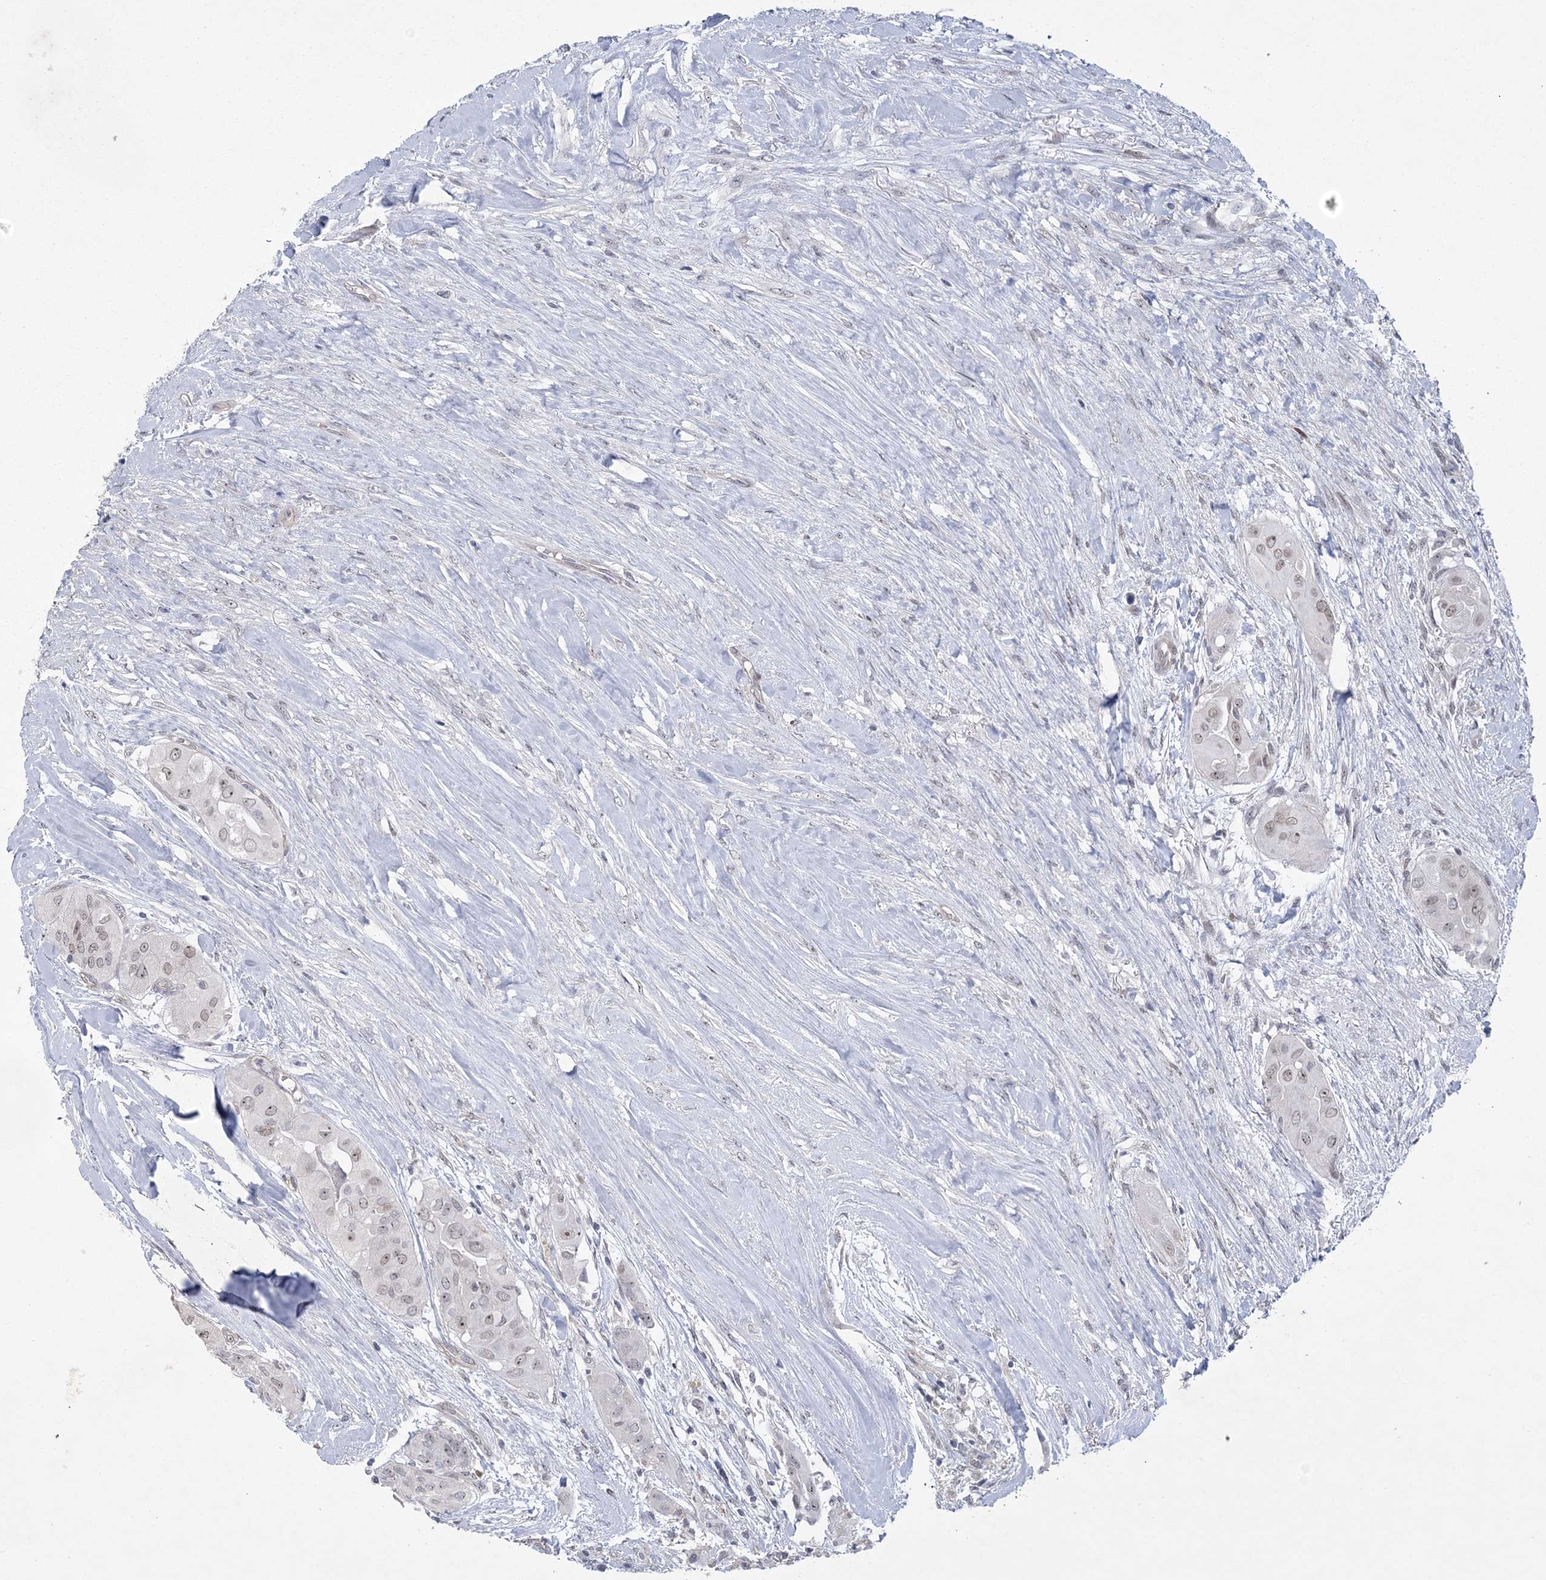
{"staining": {"intensity": "weak", "quantity": ">75%", "location": "nuclear"}, "tissue": "thyroid cancer", "cell_type": "Tumor cells", "image_type": "cancer", "snomed": [{"axis": "morphology", "description": "Papillary adenocarcinoma, NOS"}, {"axis": "topography", "description": "Thyroid gland"}], "caption": "Protein expression analysis of human papillary adenocarcinoma (thyroid) reveals weak nuclear staining in approximately >75% of tumor cells. (Stains: DAB (3,3'-diaminobenzidine) in brown, nuclei in blue, Microscopy: brightfield microscopy at high magnification).", "gene": "HOMEZ", "patient": {"sex": "female", "age": 59}}